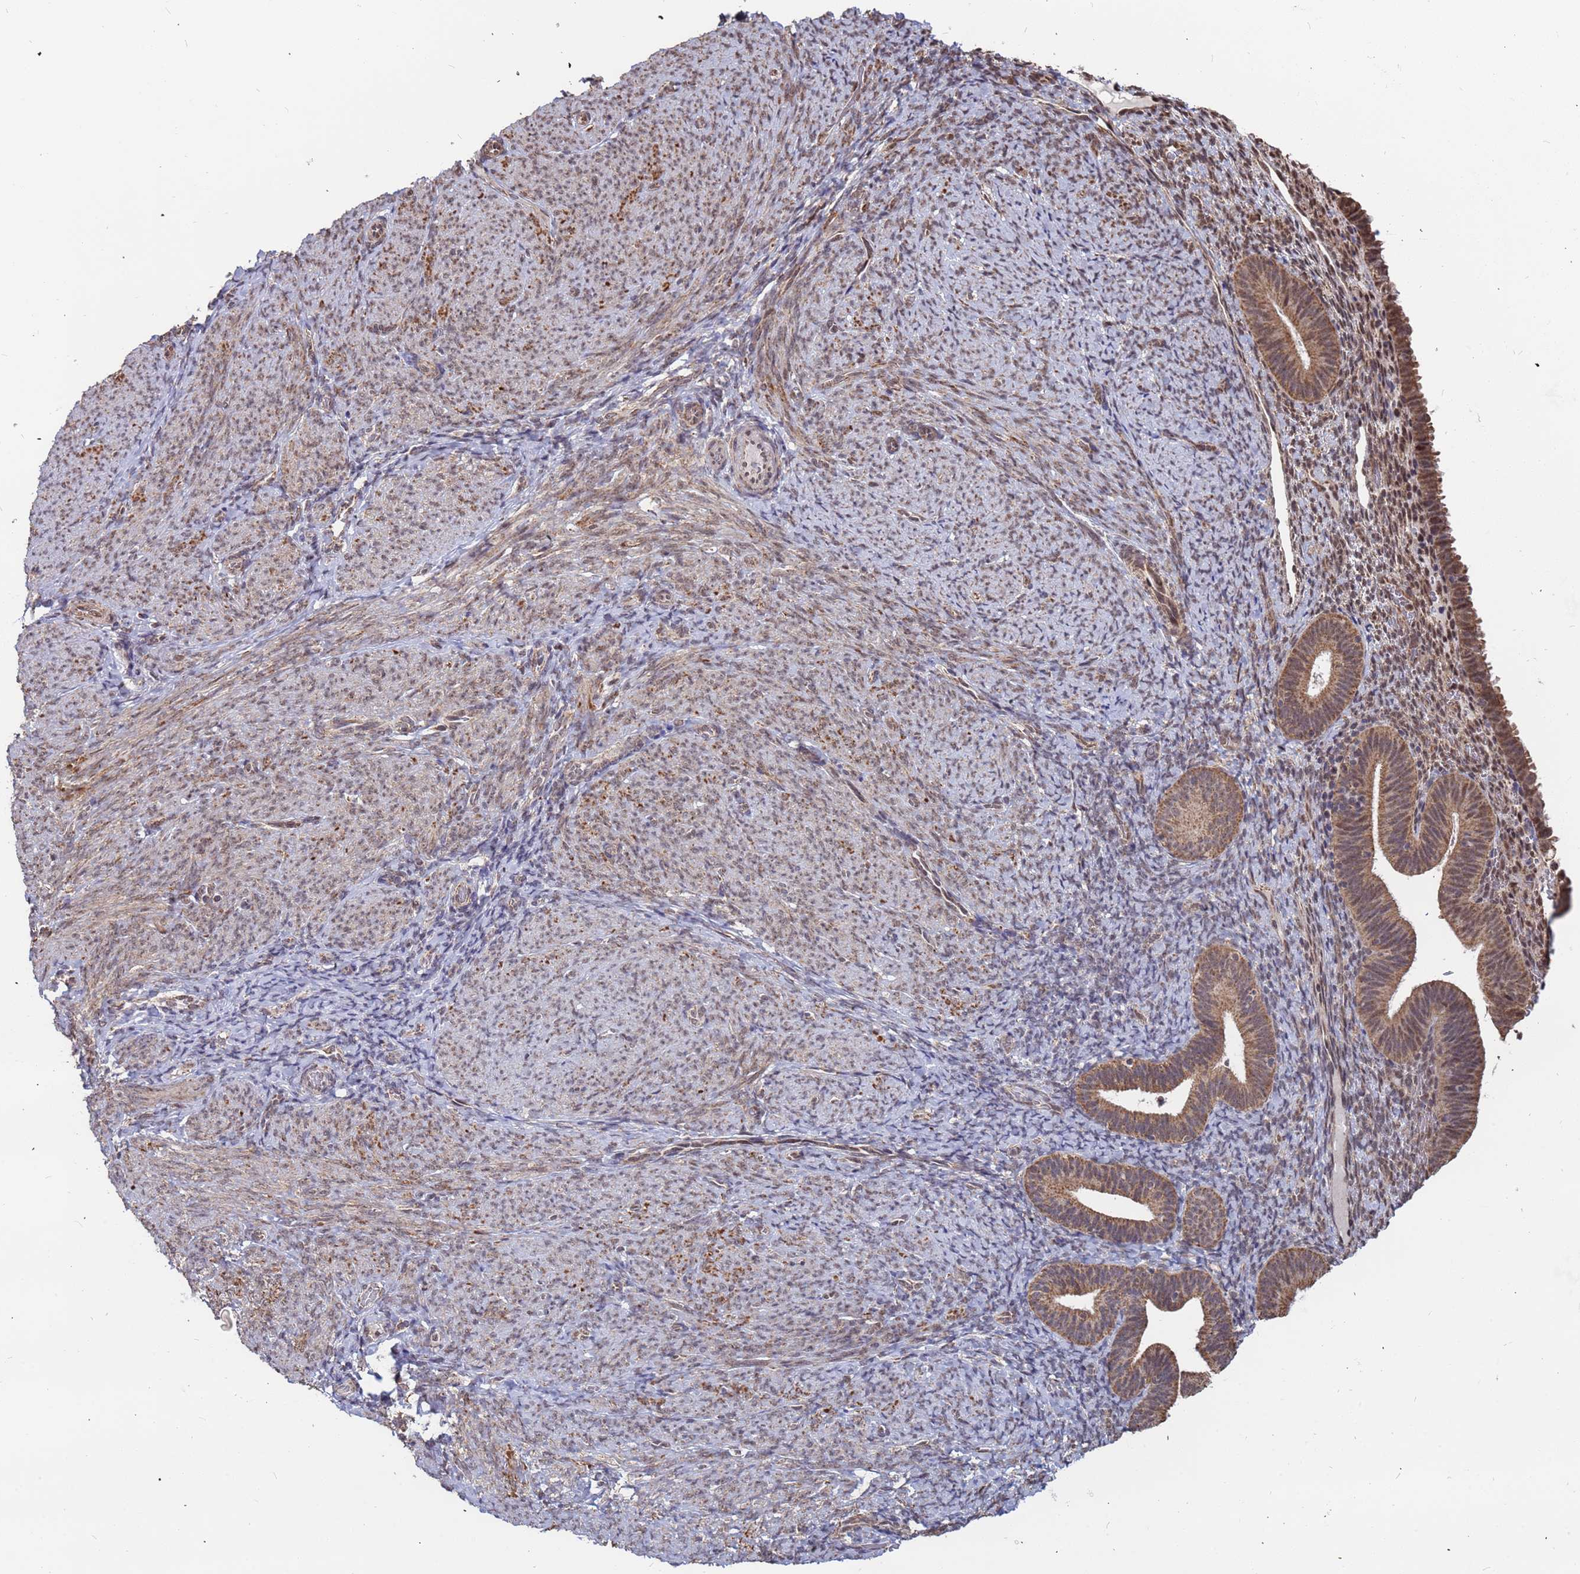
{"staining": {"intensity": "moderate", "quantity": "<25%", "location": "cytoplasmic/membranous,nuclear"}, "tissue": "endometrium", "cell_type": "Cells in endometrial stroma", "image_type": "normal", "snomed": [{"axis": "morphology", "description": "Normal tissue, NOS"}, {"axis": "topography", "description": "Endometrium"}], "caption": "DAB immunohistochemical staining of normal endometrium demonstrates moderate cytoplasmic/membranous,nuclear protein expression in about <25% of cells in endometrial stroma.", "gene": "DENND2B", "patient": {"sex": "female", "age": 65}}